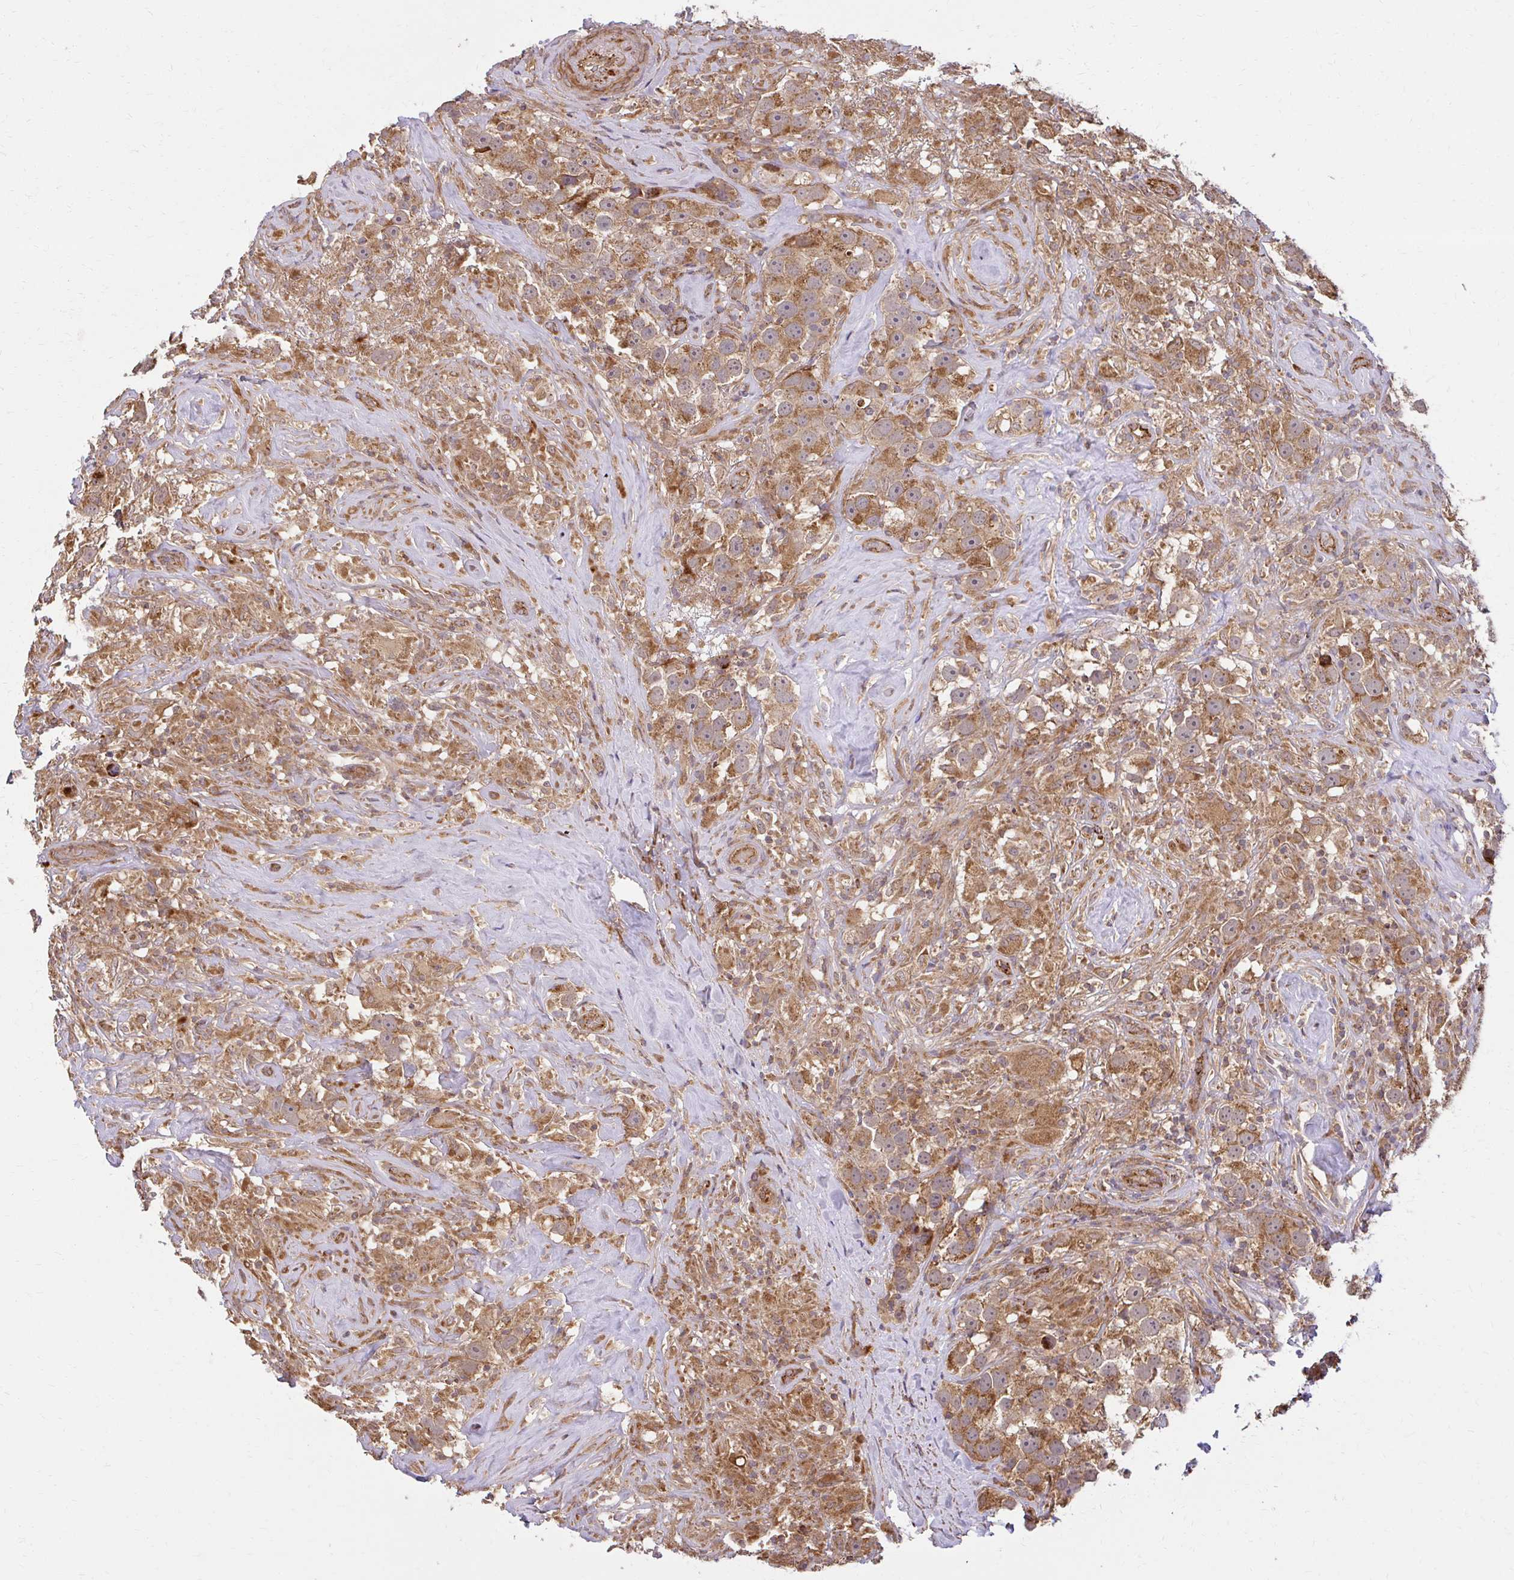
{"staining": {"intensity": "moderate", "quantity": ">75%", "location": "cytoplasmic/membranous"}, "tissue": "testis cancer", "cell_type": "Tumor cells", "image_type": "cancer", "snomed": [{"axis": "morphology", "description": "Seminoma, NOS"}, {"axis": "topography", "description": "Testis"}], "caption": "Testis cancer stained with a protein marker exhibits moderate staining in tumor cells.", "gene": "GNS", "patient": {"sex": "male", "age": 49}}